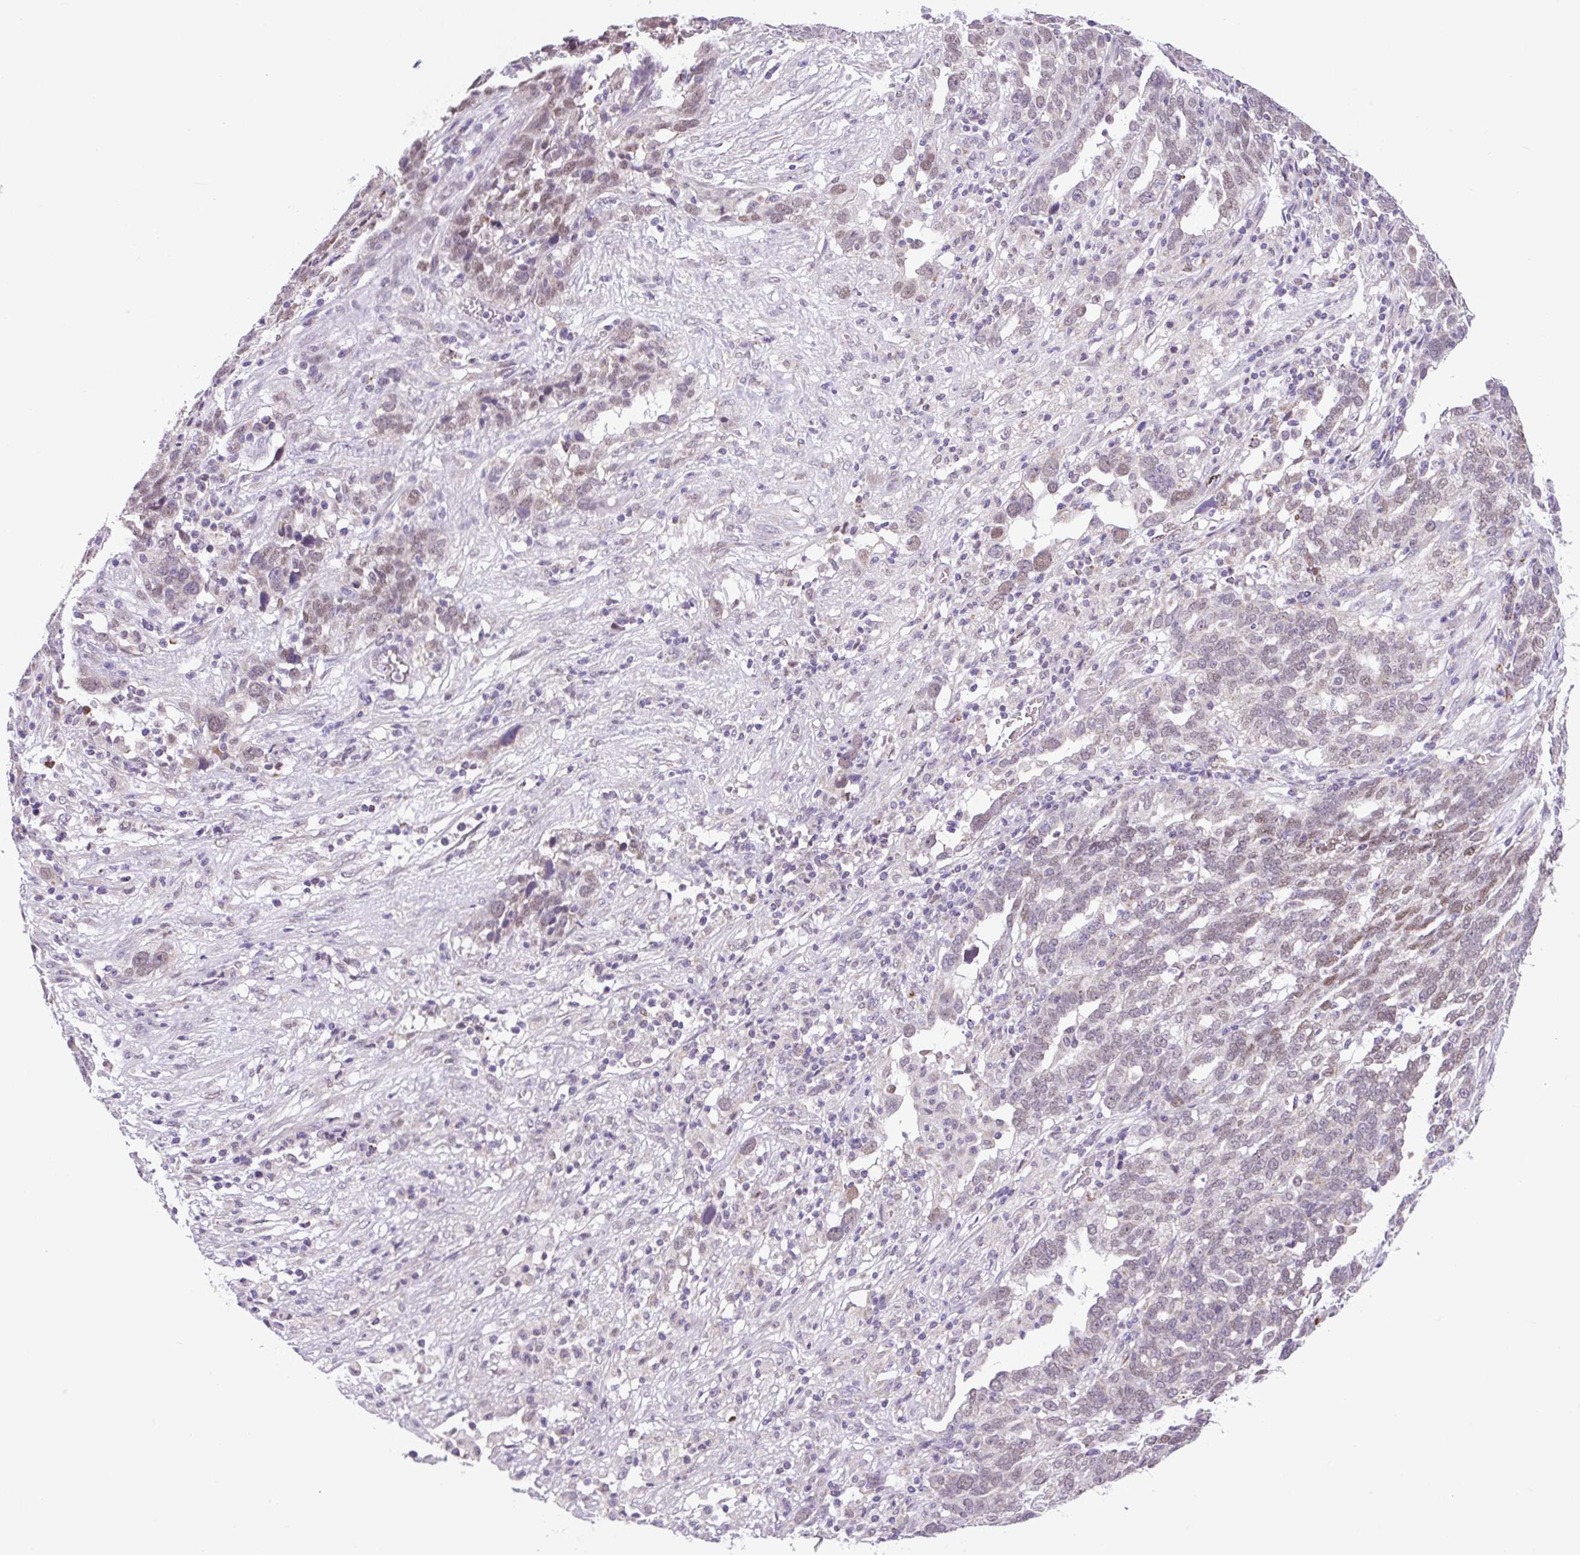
{"staining": {"intensity": "weak", "quantity": "25%-75%", "location": "nuclear"}, "tissue": "ovarian cancer", "cell_type": "Tumor cells", "image_type": "cancer", "snomed": [{"axis": "morphology", "description": "Cystadenocarcinoma, serous, NOS"}, {"axis": "topography", "description": "Ovary"}], "caption": "Immunohistochemistry (IHC) histopathology image of neoplastic tissue: human serous cystadenocarcinoma (ovarian) stained using immunohistochemistry (IHC) shows low levels of weak protein expression localized specifically in the nuclear of tumor cells, appearing as a nuclear brown color.", "gene": "SCO2", "patient": {"sex": "female", "age": 59}}